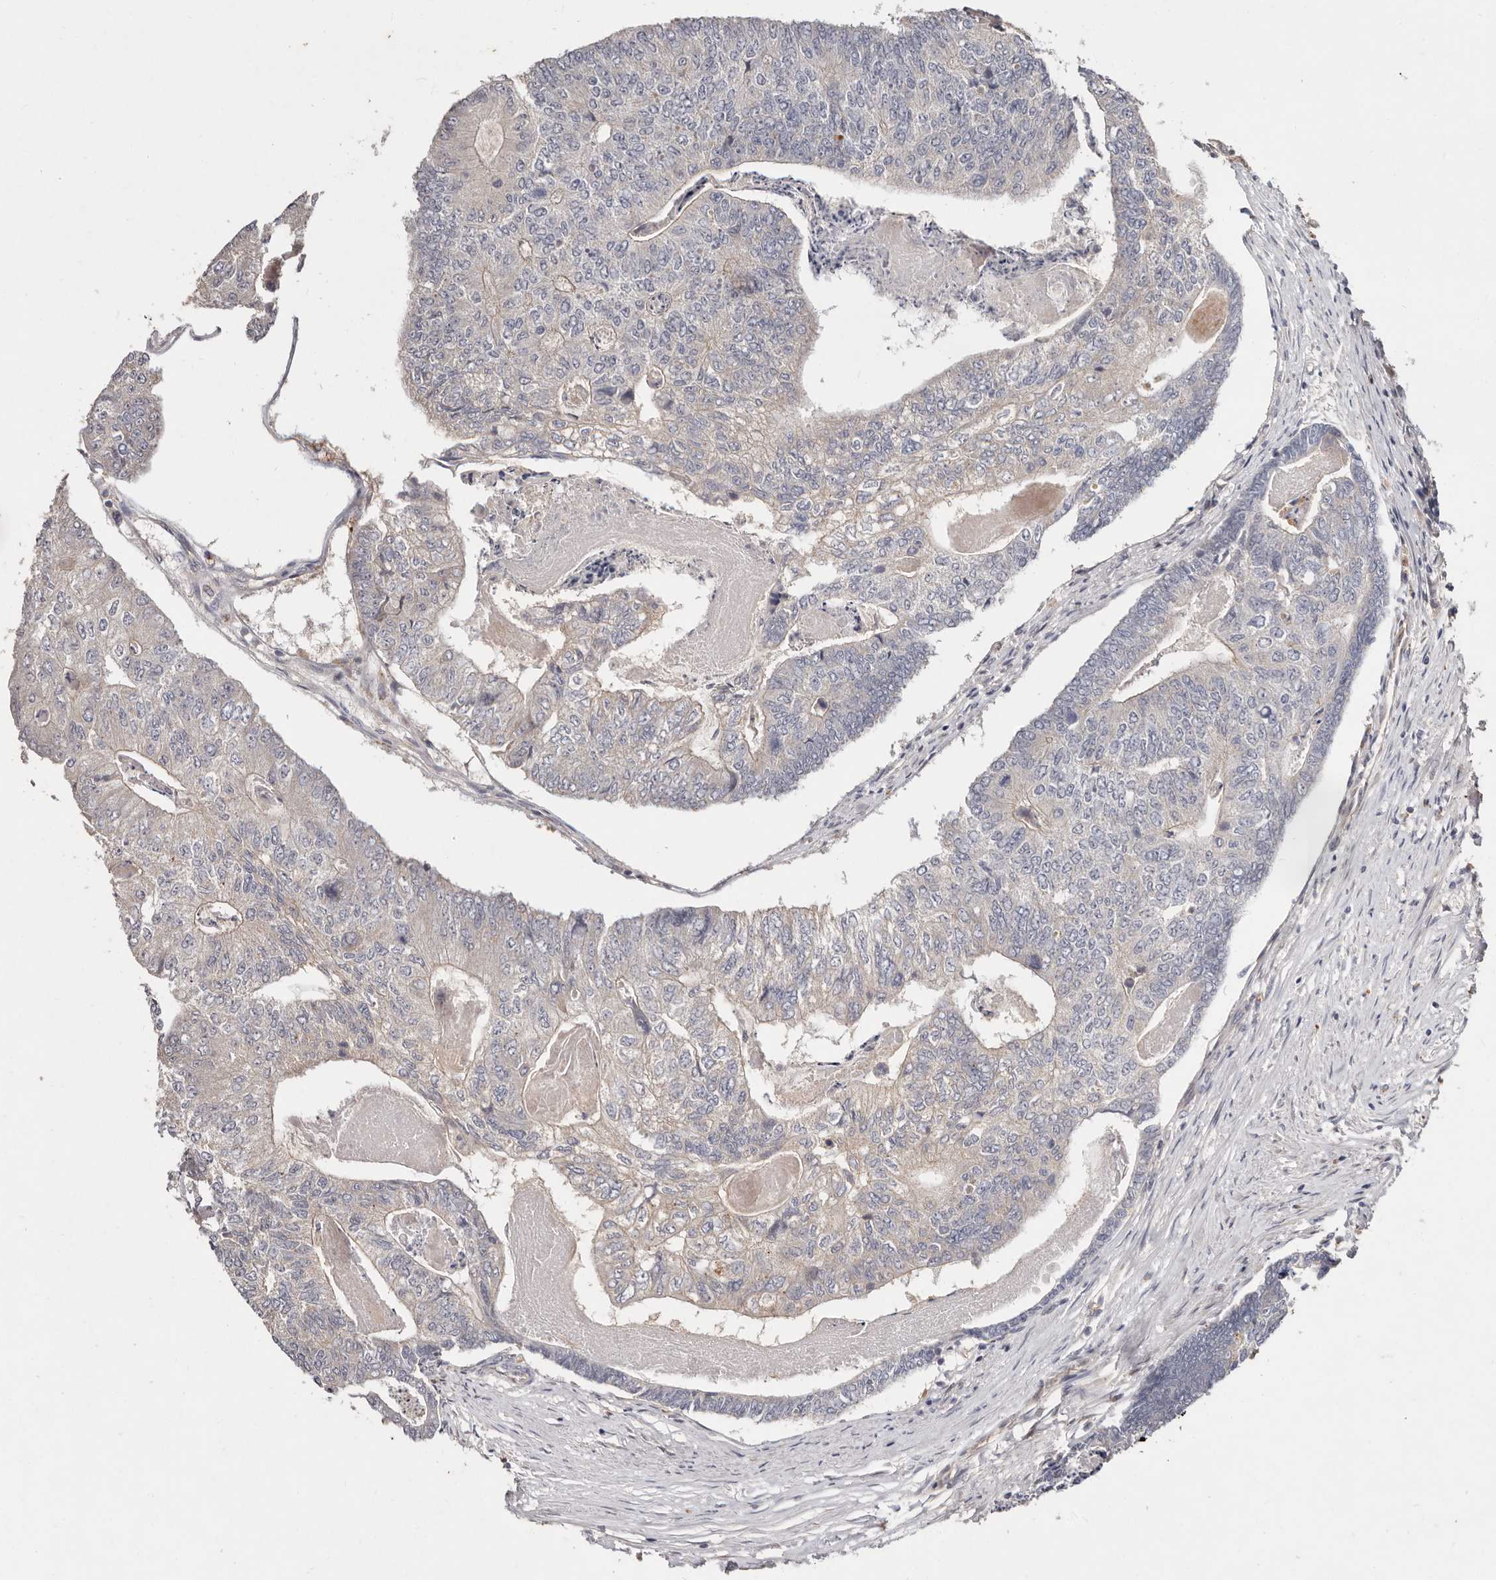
{"staining": {"intensity": "negative", "quantity": "none", "location": "none"}, "tissue": "colorectal cancer", "cell_type": "Tumor cells", "image_type": "cancer", "snomed": [{"axis": "morphology", "description": "Adenocarcinoma, NOS"}, {"axis": "topography", "description": "Colon"}], "caption": "High power microscopy image of an immunohistochemistry micrograph of adenocarcinoma (colorectal), revealing no significant positivity in tumor cells. (DAB (3,3'-diaminobenzidine) immunohistochemistry (IHC) with hematoxylin counter stain).", "gene": "THBS3", "patient": {"sex": "female", "age": 67}}